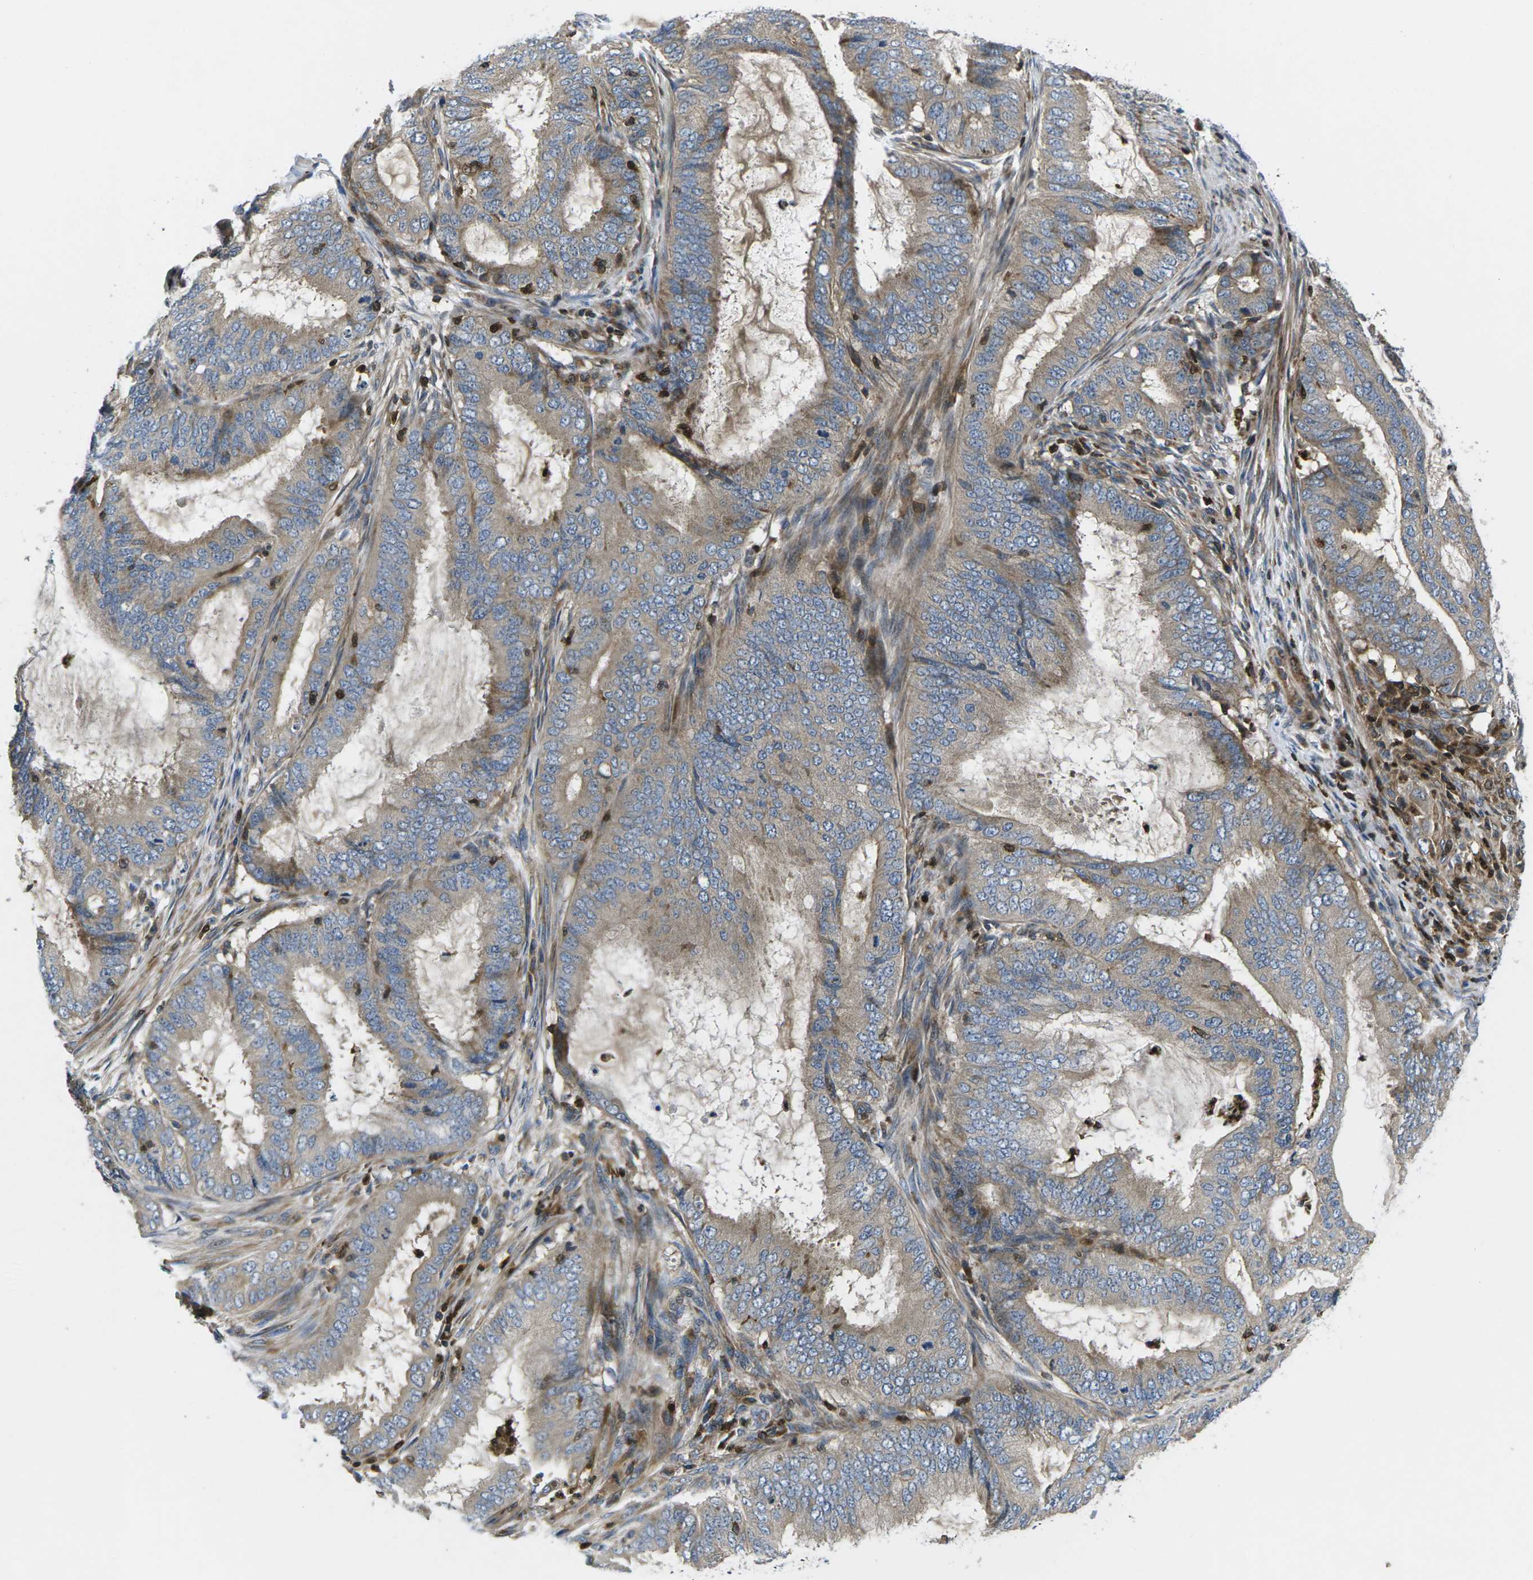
{"staining": {"intensity": "moderate", "quantity": ">75%", "location": "cytoplasmic/membranous"}, "tissue": "endometrial cancer", "cell_type": "Tumor cells", "image_type": "cancer", "snomed": [{"axis": "morphology", "description": "Adenocarcinoma, NOS"}, {"axis": "topography", "description": "Endometrium"}], "caption": "The histopathology image displays staining of endometrial adenocarcinoma, revealing moderate cytoplasmic/membranous protein positivity (brown color) within tumor cells.", "gene": "PLCE1", "patient": {"sex": "female", "age": 70}}